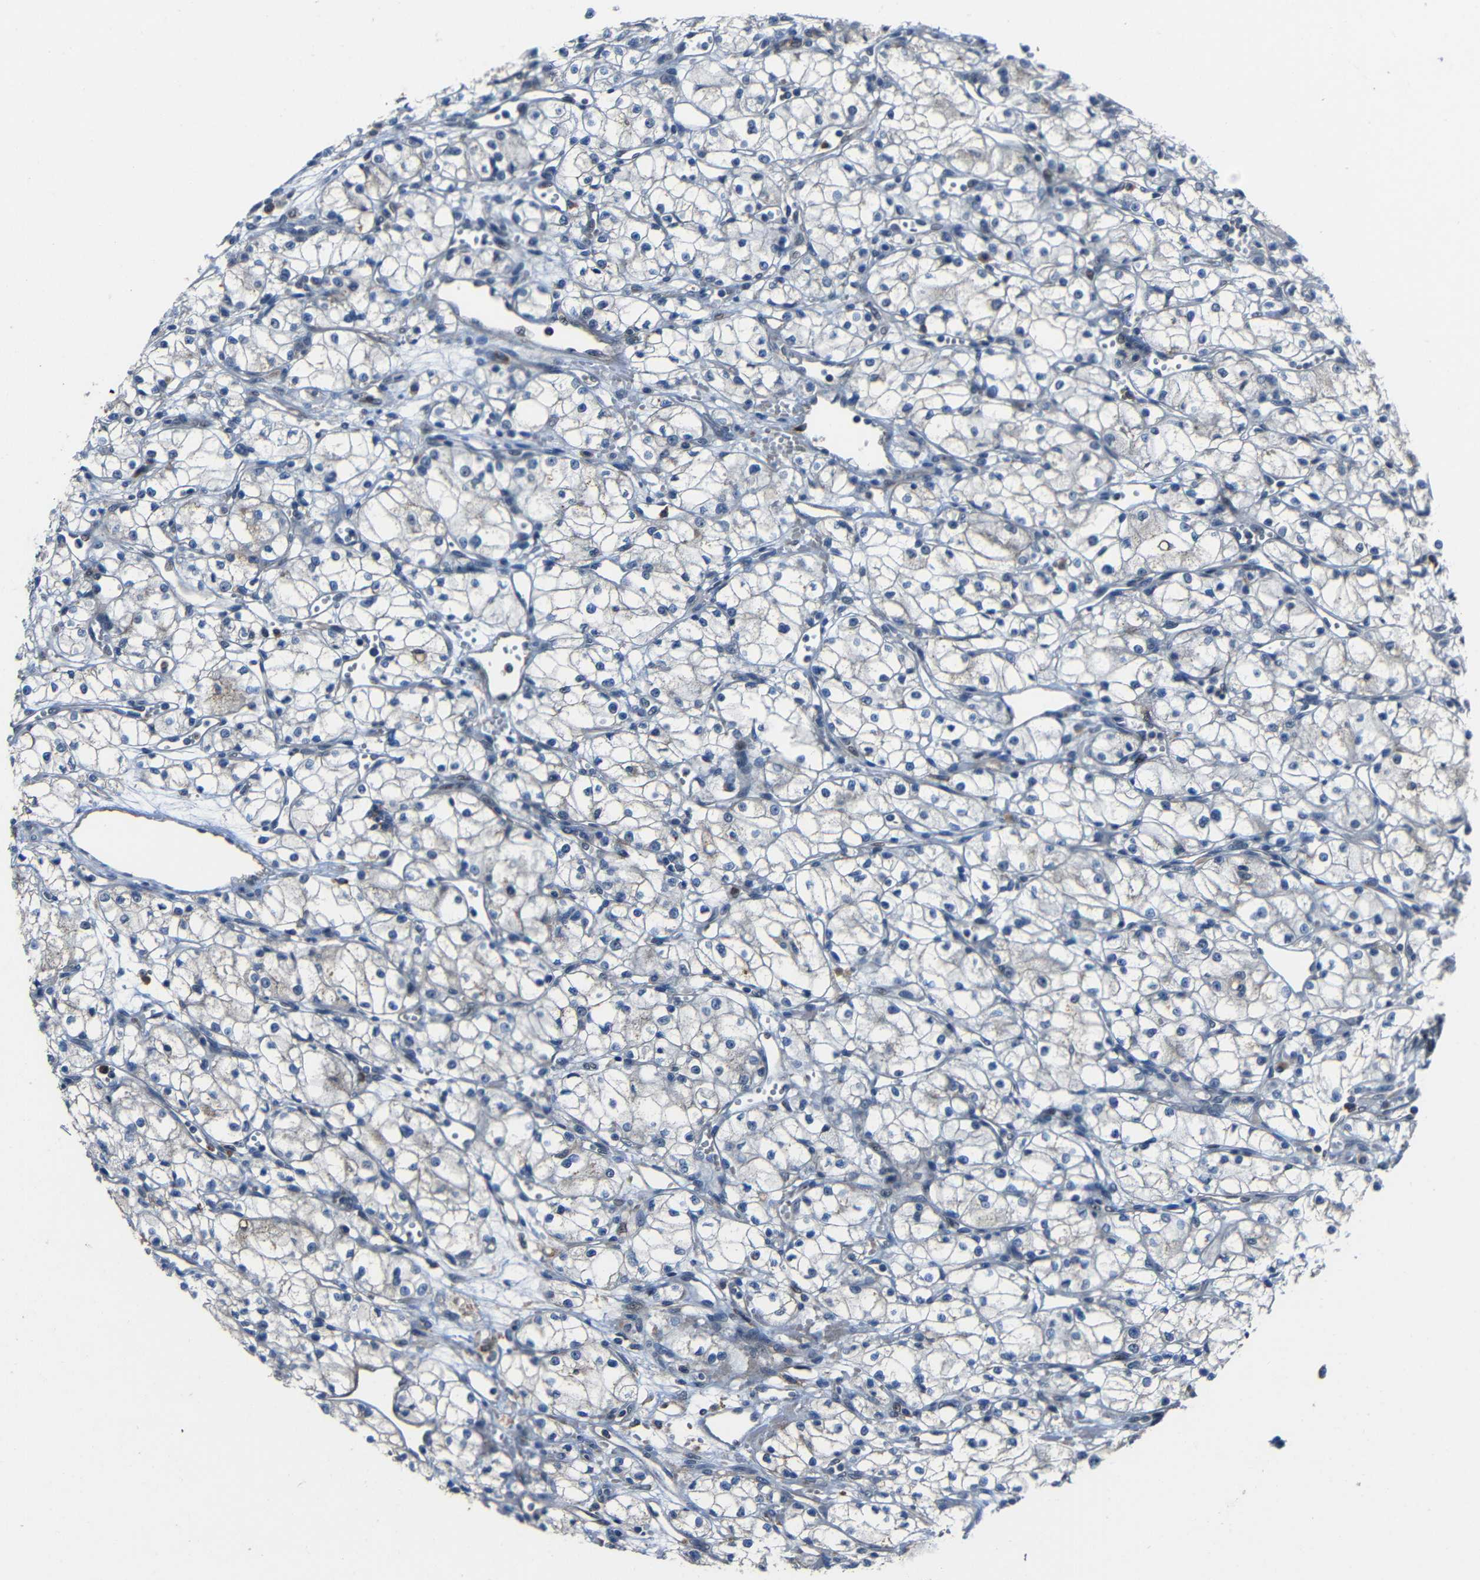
{"staining": {"intensity": "negative", "quantity": "none", "location": "none"}, "tissue": "renal cancer", "cell_type": "Tumor cells", "image_type": "cancer", "snomed": [{"axis": "morphology", "description": "Normal tissue, NOS"}, {"axis": "morphology", "description": "Adenocarcinoma, NOS"}, {"axis": "topography", "description": "Kidney"}], "caption": "IHC of renal adenocarcinoma exhibits no expression in tumor cells. (Brightfield microscopy of DAB immunohistochemistry (IHC) at high magnification).", "gene": "DNAJC5", "patient": {"sex": "male", "age": 59}}